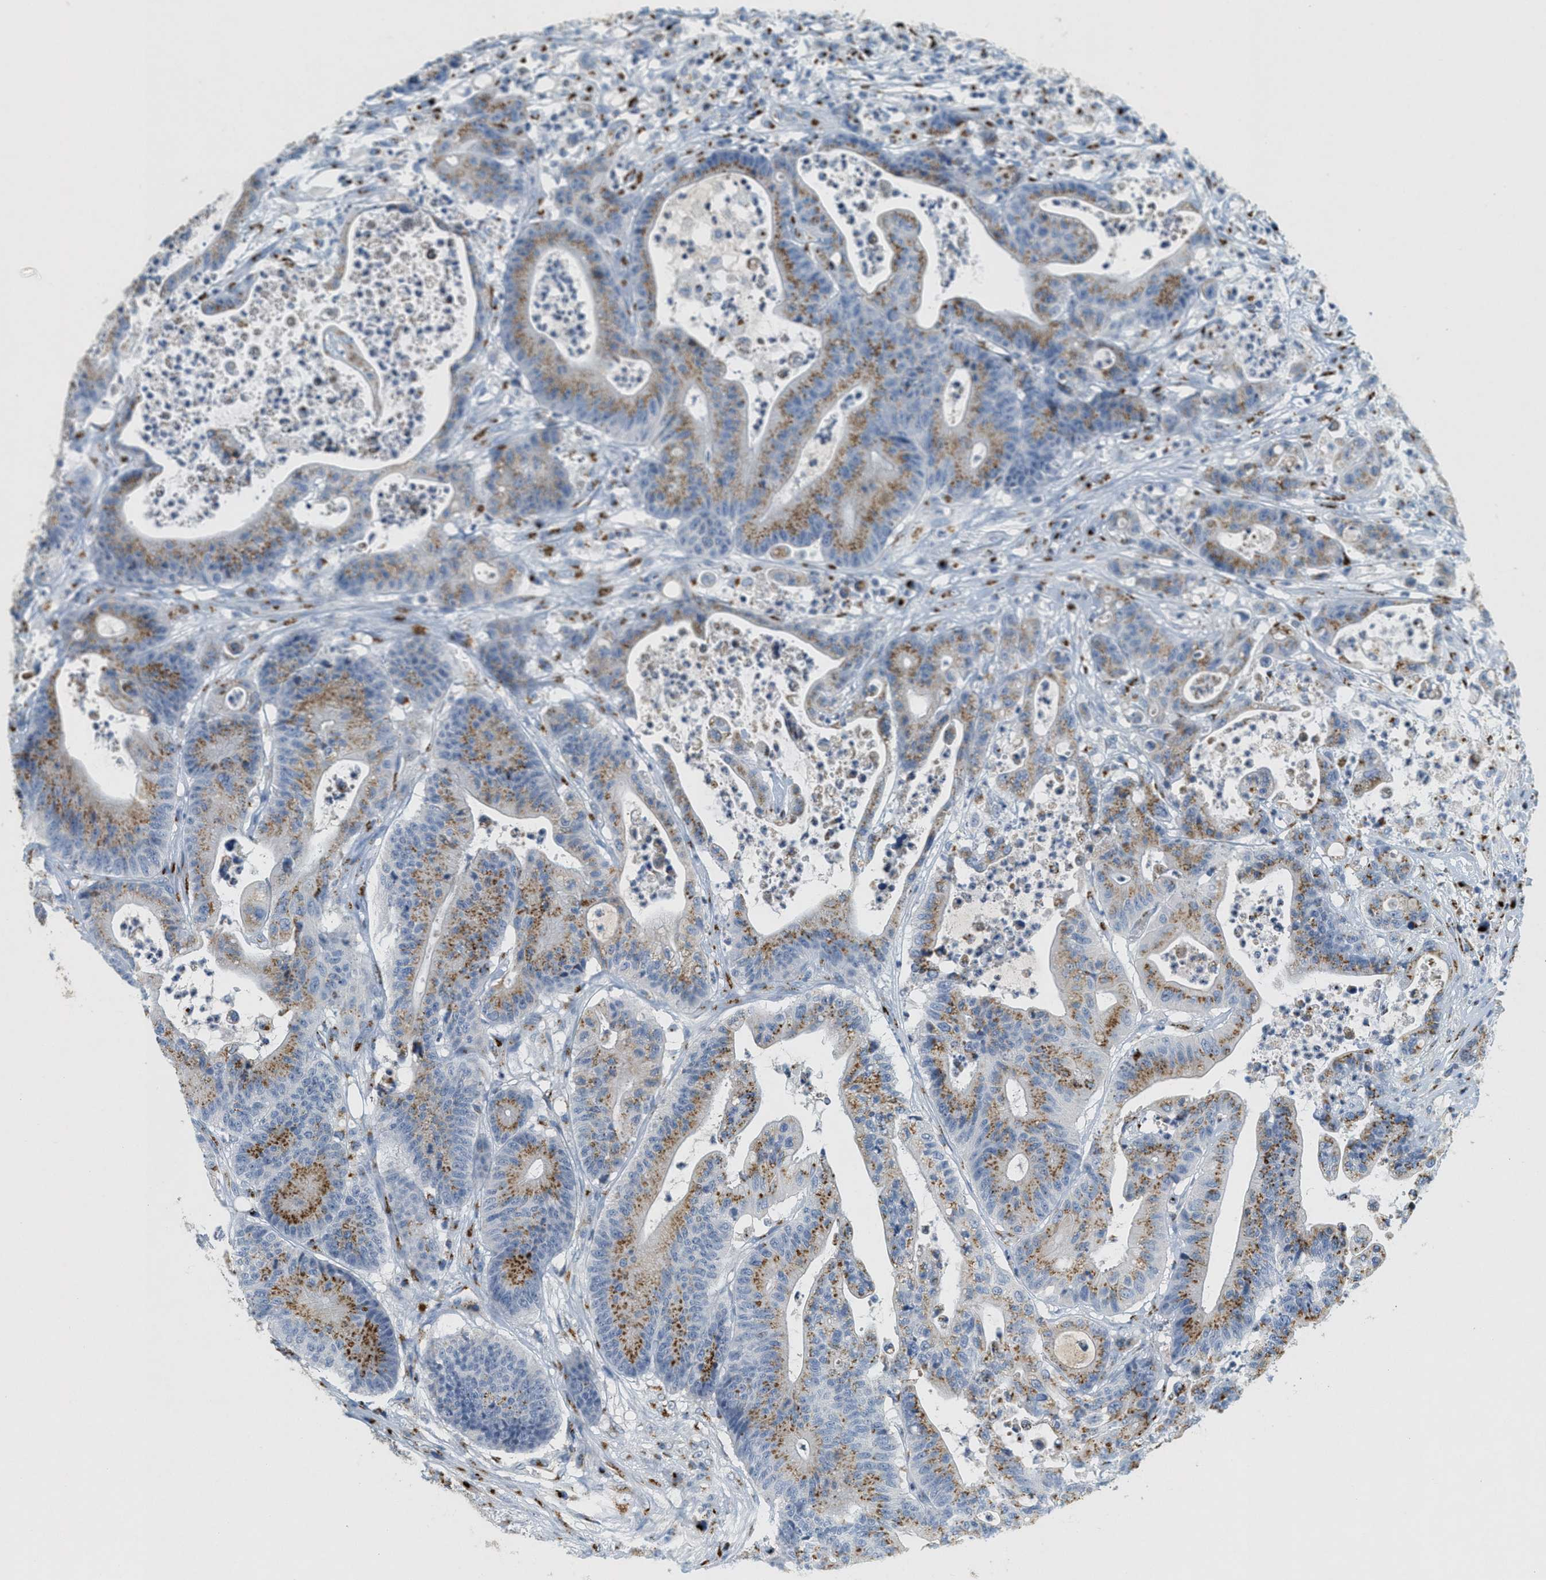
{"staining": {"intensity": "moderate", "quantity": "25%-75%", "location": "cytoplasmic/membranous"}, "tissue": "colorectal cancer", "cell_type": "Tumor cells", "image_type": "cancer", "snomed": [{"axis": "morphology", "description": "Adenocarcinoma, NOS"}, {"axis": "topography", "description": "Colon"}], "caption": "Colorectal cancer stained with a brown dye exhibits moderate cytoplasmic/membranous positive staining in approximately 25%-75% of tumor cells.", "gene": "ENTPD4", "patient": {"sex": "female", "age": 84}}